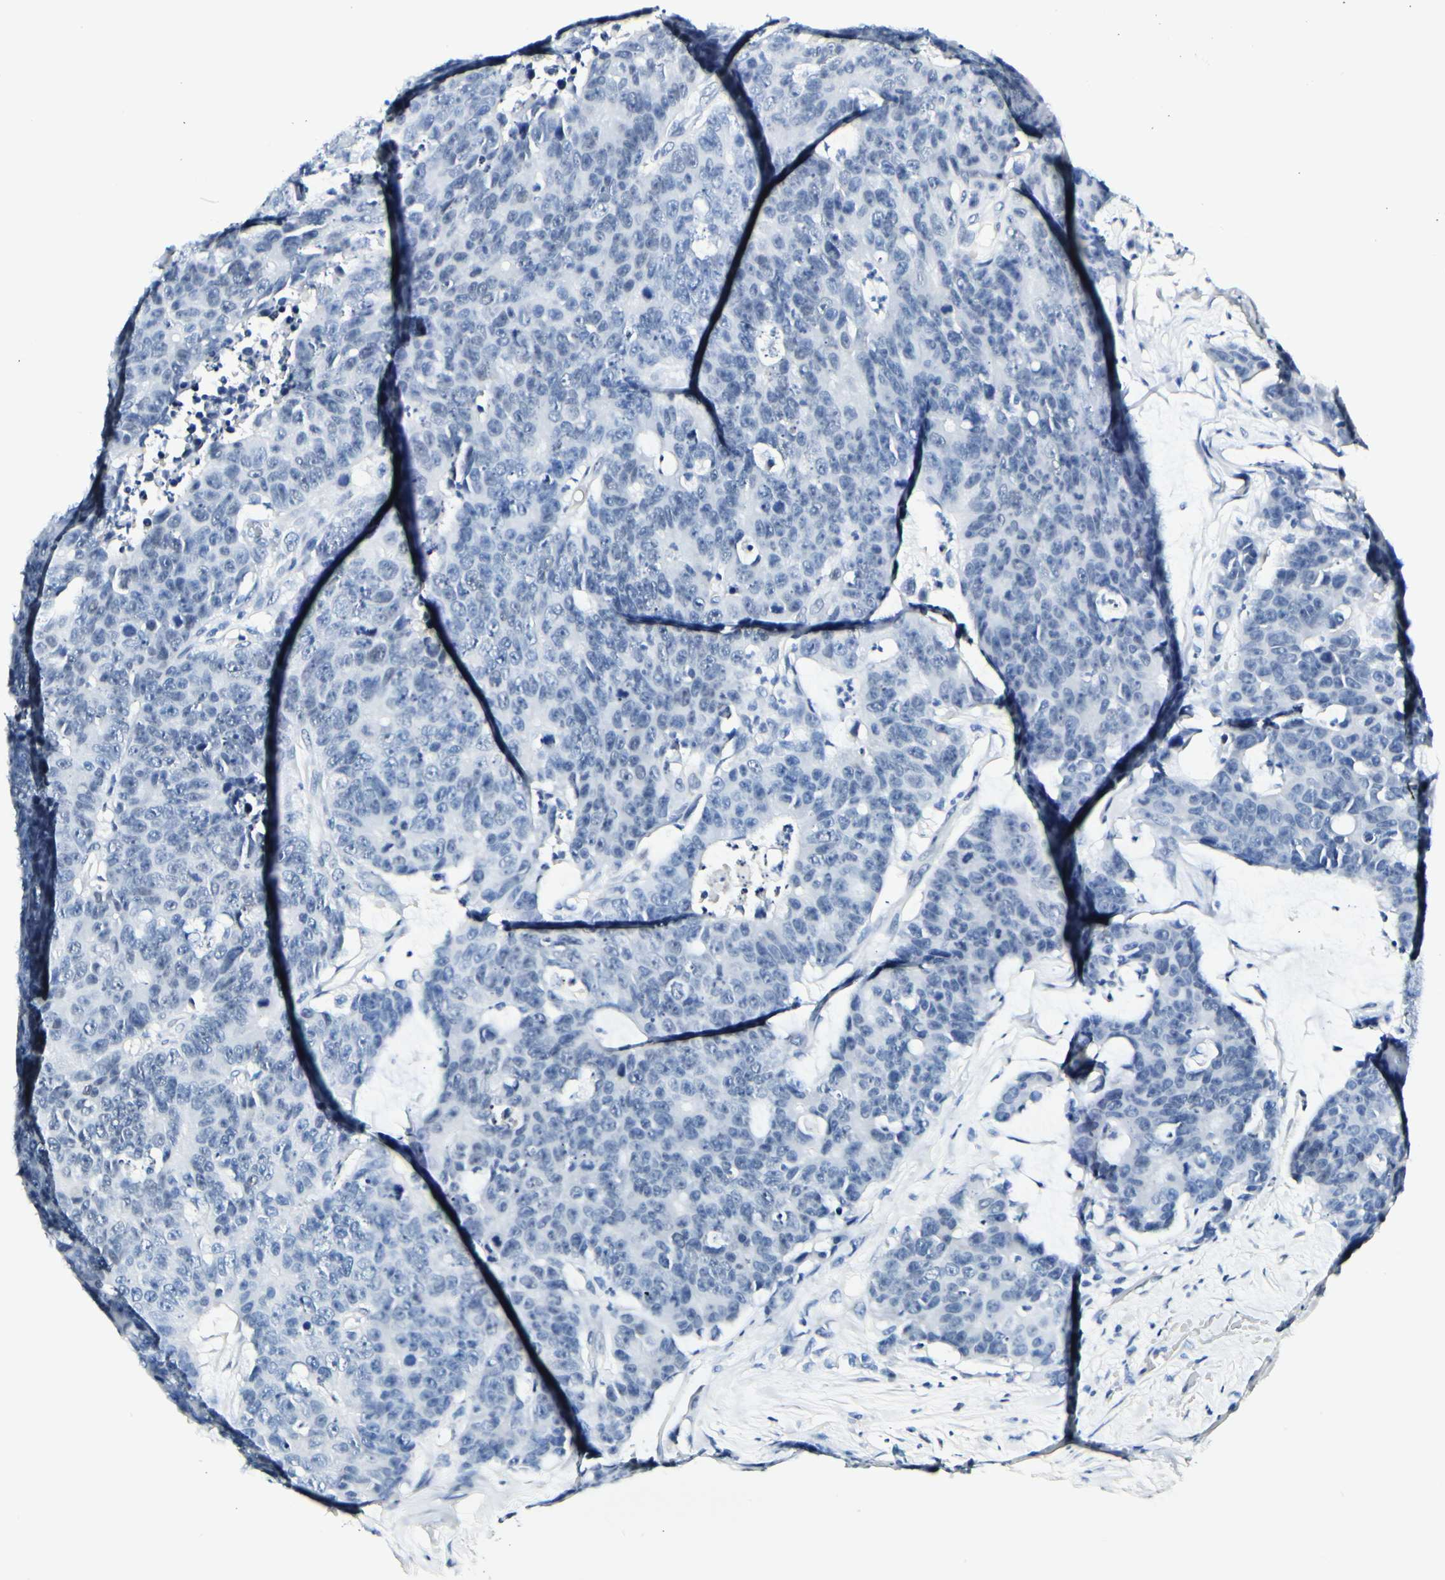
{"staining": {"intensity": "negative", "quantity": "none", "location": "none"}, "tissue": "colorectal cancer", "cell_type": "Tumor cells", "image_type": "cancer", "snomed": [{"axis": "morphology", "description": "Adenocarcinoma, NOS"}, {"axis": "topography", "description": "Colon"}], "caption": "An immunohistochemistry photomicrograph of colorectal adenocarcinoma is shown. There is no staining in tumor cells of colorectal adenocarcinoma. Nuclei are stained in blue.", "gene": "NFIA", "patient": {"sex": "female", "age": 86}}